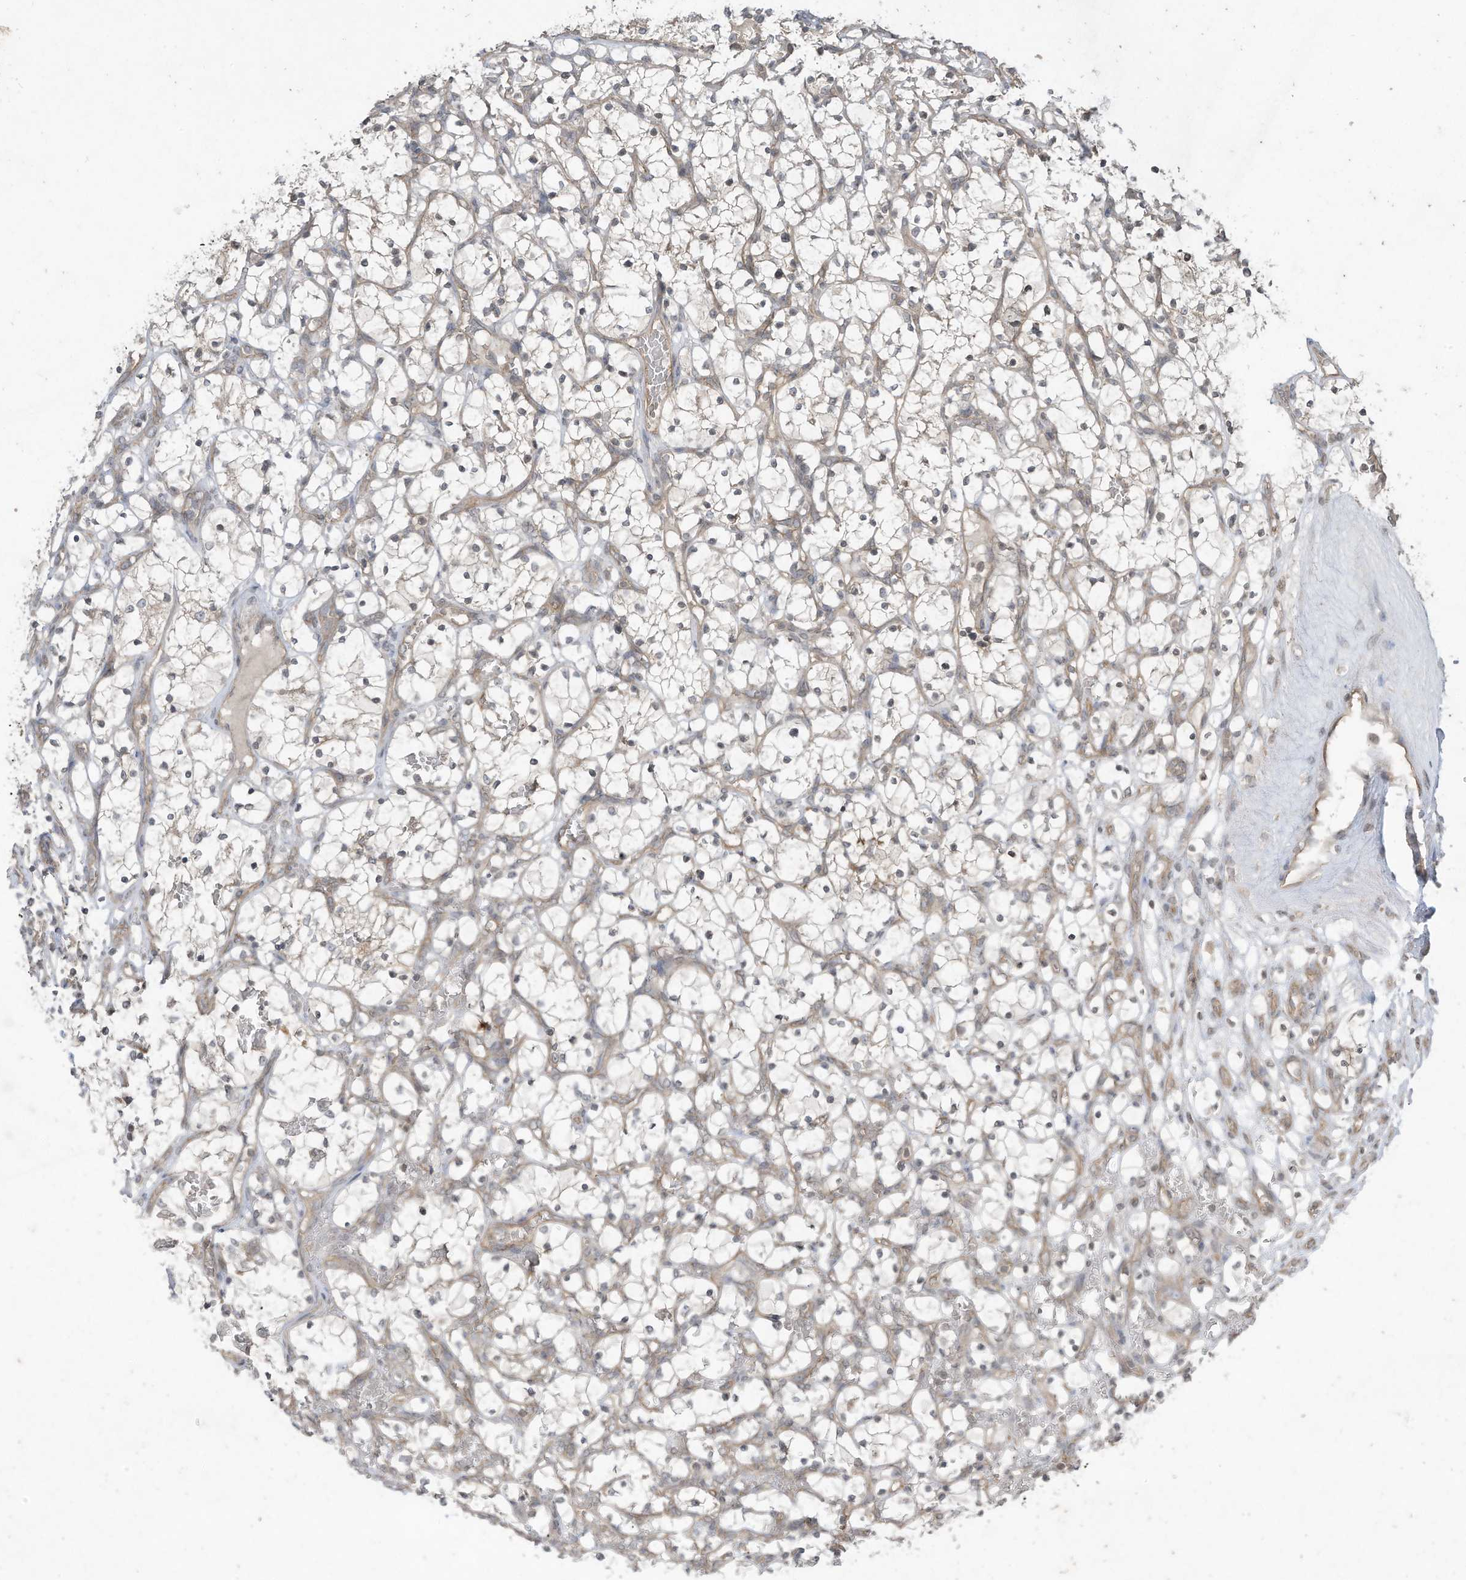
{"staining": {"intensity": "negative", "quantity": "none", "location": "none"}, "tissue": "renal cancer", "cell_type": "Tumor cells", "image_type": "cancer", "snomed": [{"axis": "morphology", "description": "Adenocarcinoma, NOS"}, {"axis": "topography", "description": "Kidney"}], "caption": "There is no significant expression in tumor cells of renal adenocarcinoma. (DAB immunohistochemistry visualized using brightfield microscopy, high magnification).", "gene": "MATN2", "patient": {"sex": "female", "age": 69}}